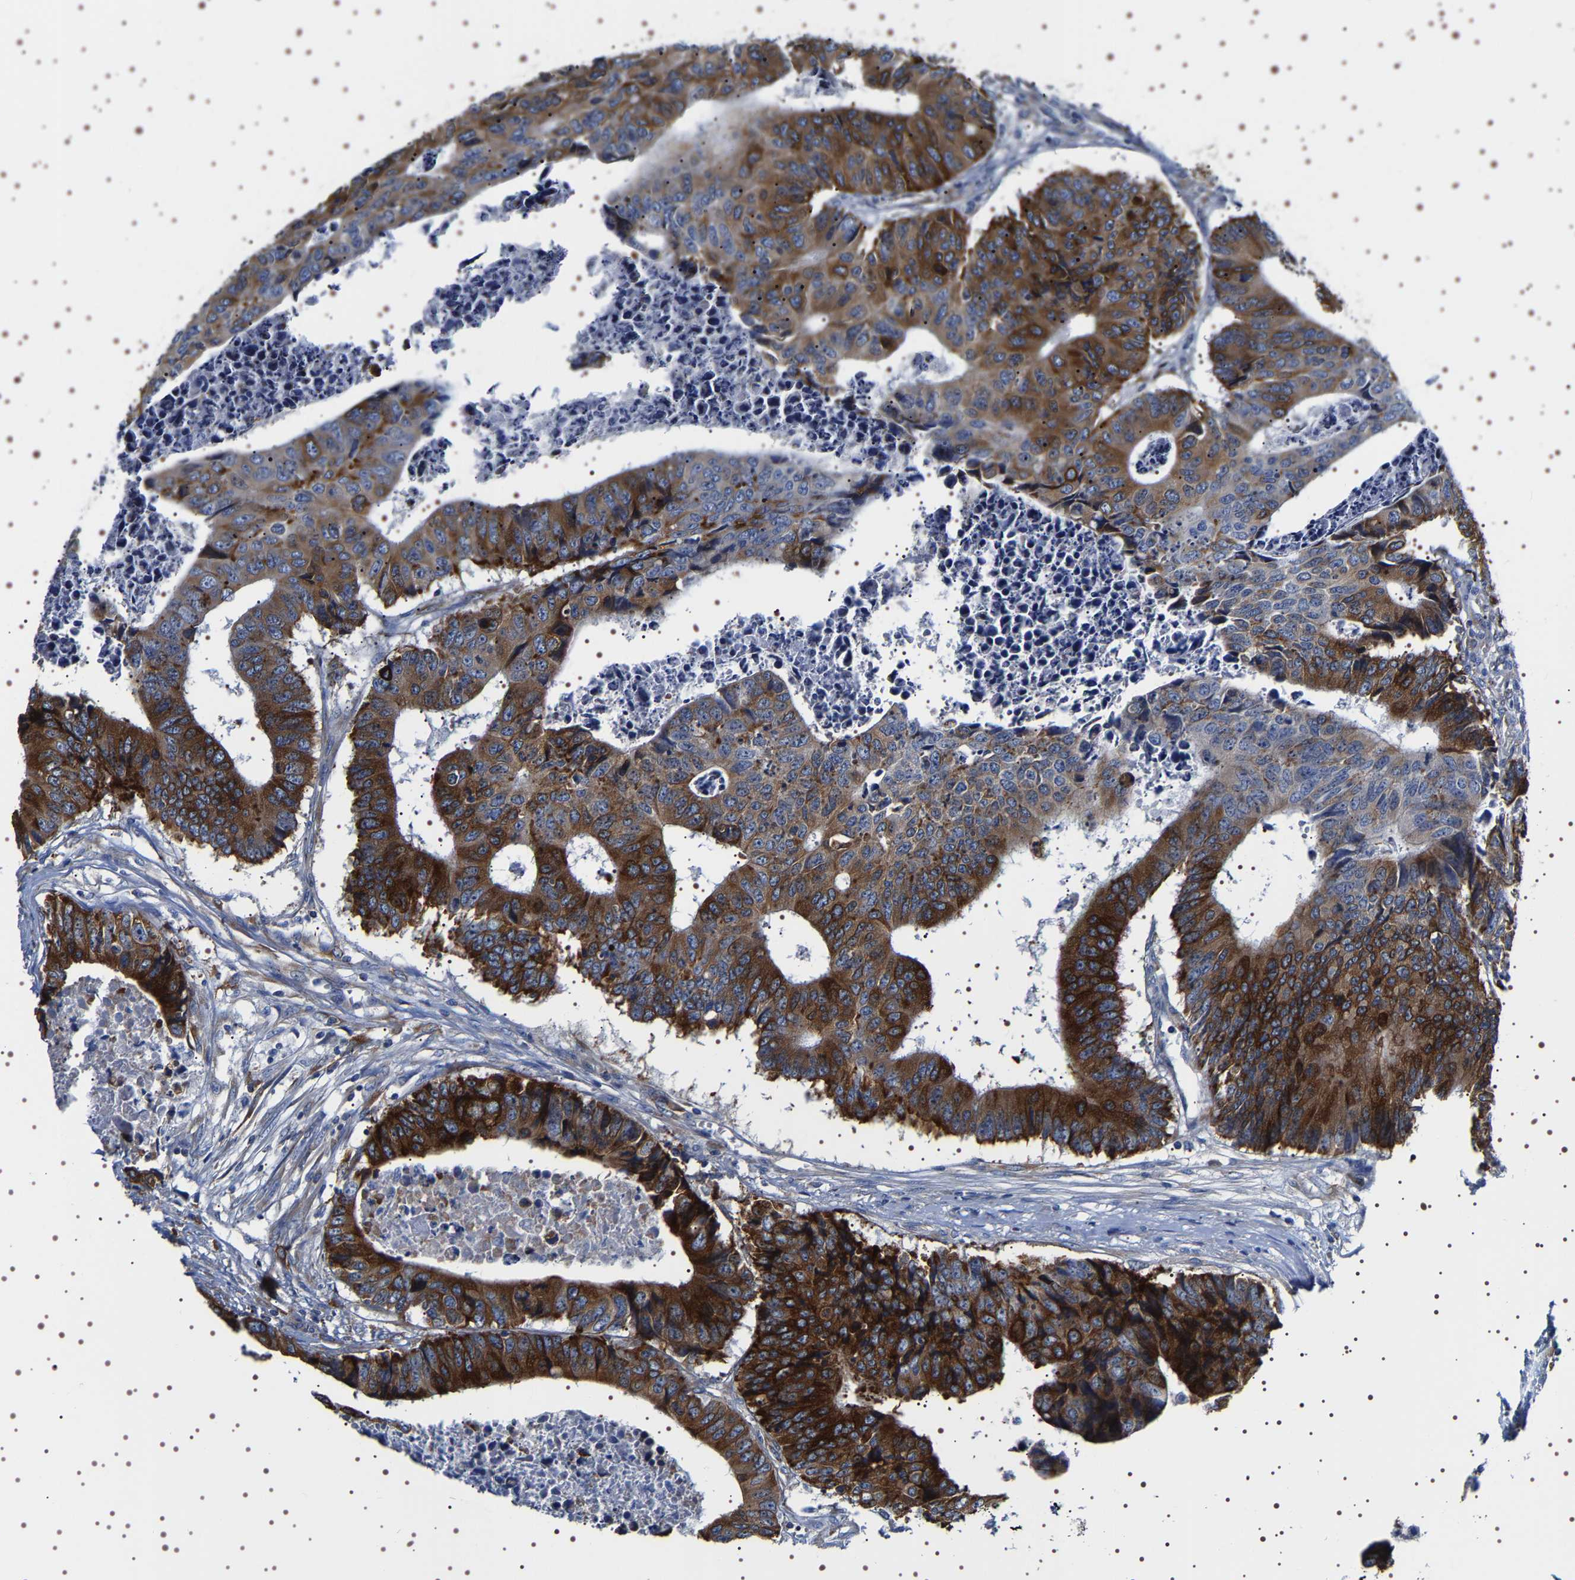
{"staining": {"intensity": "strong", "quantity": ">75%", "location": "cytoplasmic/membranous"}, "tissue": "colorectal cancer", "cell_type": "Tumor cells", "image_type": "cancer", "snomed": [{"axis": "morphology", "description": "Adenocarcinoma, NOS"}, {"axis": "topography", "description": "Rectum"}], "caption": "Protein expression analysis of colorectal adenocarcinoma exhibits strong cytoplasmic/membranous positivity in about >75% of tumor cells. The protein of interest is stained brown, and the nuclei are stained in blue (DAB (3,3'-diaminobenzidine) IHC with brightfield microscopy, high magnification).", "gene": "SQLE", "patient": {"sex": "male", "age": 84}}